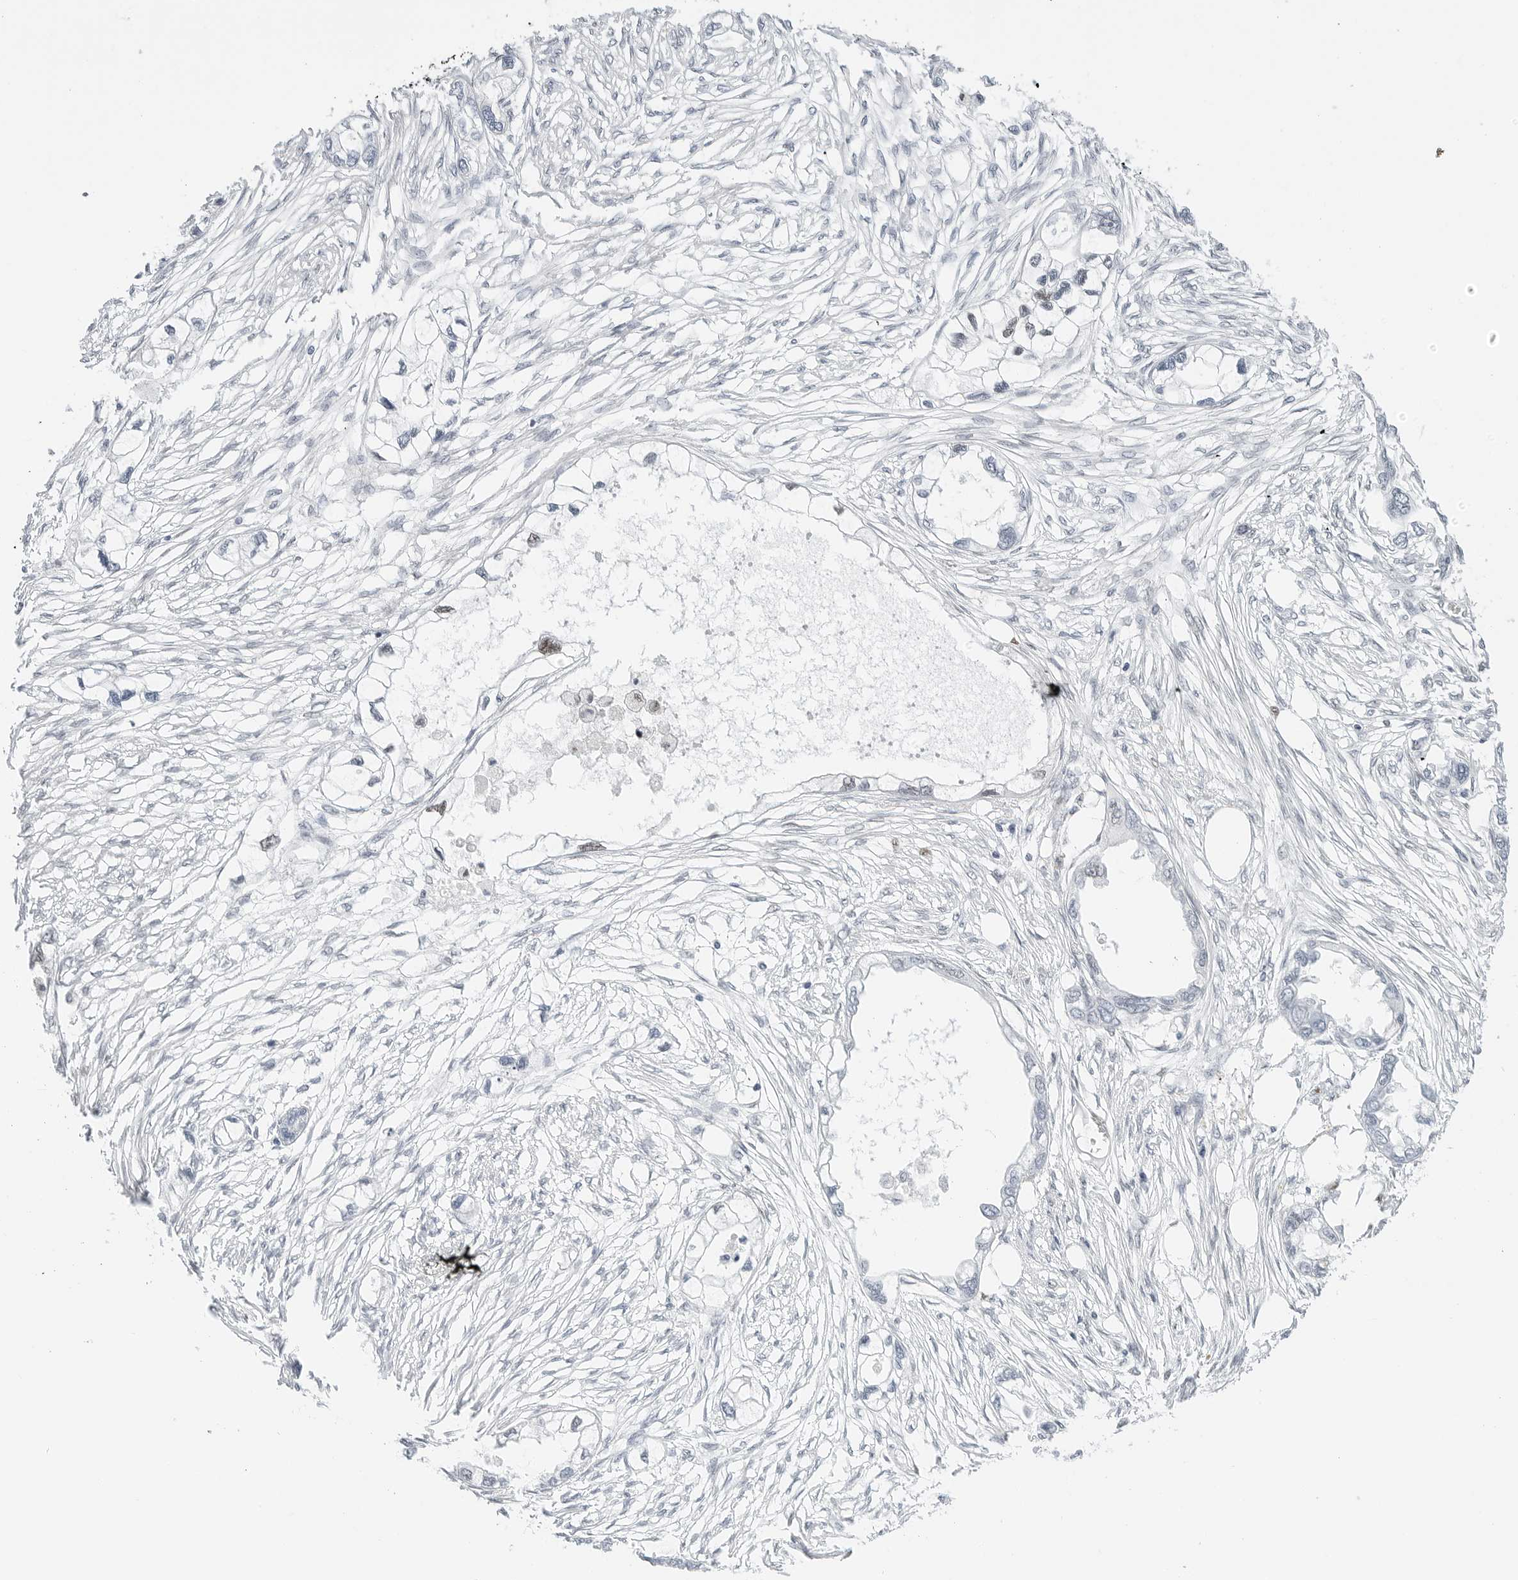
{"staining": {"intensity": "negative", "quantity": "none", "location": "none"}, "tissue": "endometrial cancer", "cell_type": "Tumor cells", "image_type": "cancer", "snomed": [{"axis": "morphology", "description": "Adenocarcinoma, NOS"}, {"axis": "morphology", "description": "Adenocarcinoma, metastatic, NOS"}, {"axis": "topography", "description": "Adipose tissue"}, {"axis": "topography", "description": "Endometrium"}], "caption": "High power microscopy image of an immunohistochemistry image of metastatic adenocarcinoma (endometrial), revealing no significant staining in tumor cells.", "gene": "SPIDR", "patient": {"sex": "female", "age": 67}}